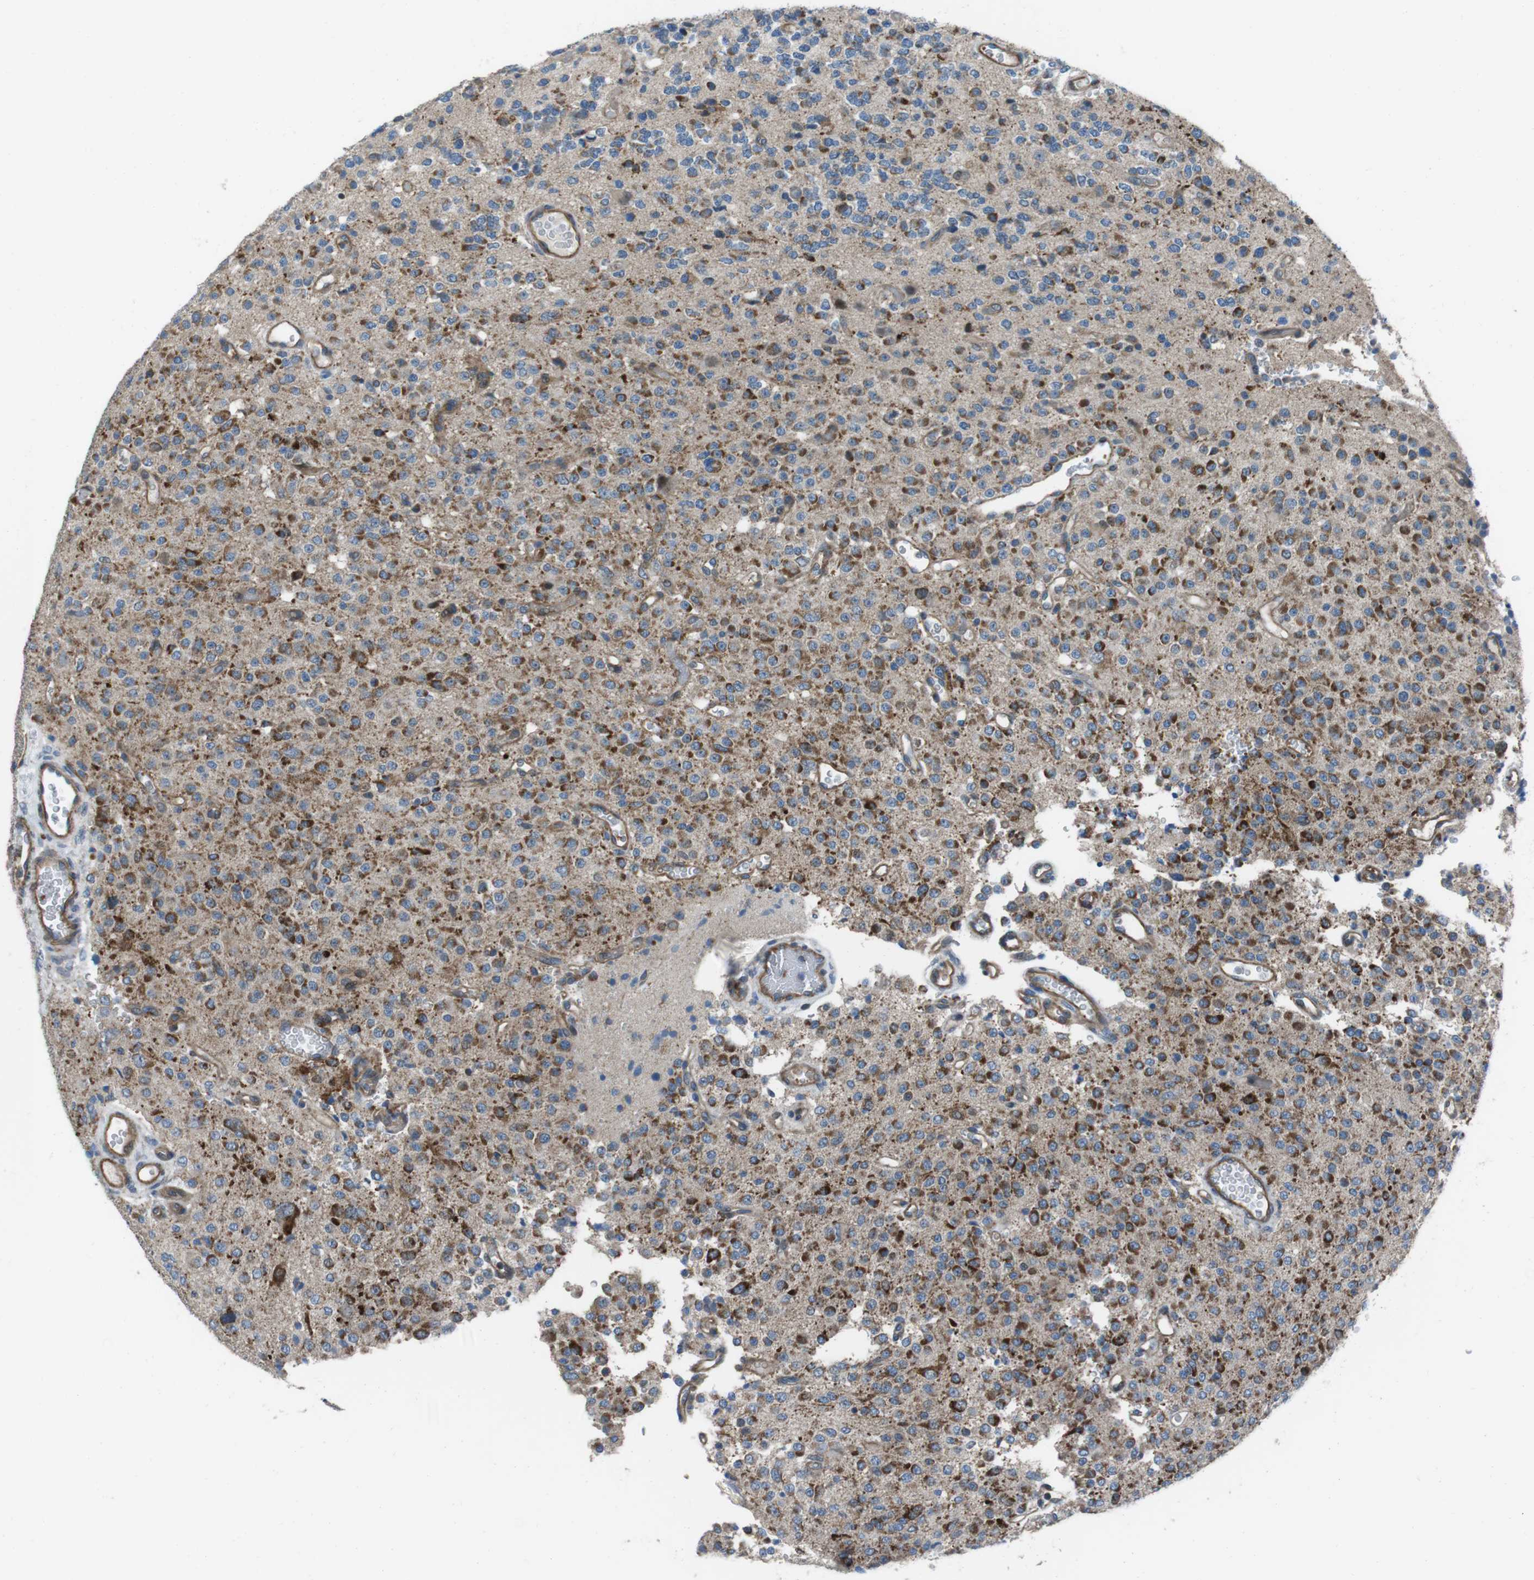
{"staining": {"intensity": "moderate", "quantity": "25%-75%", "location": "cytoplasmic/membranous"}, "tissue": "glioma", "cell_type": "Tumor cells", "image_type": "cancer", "snomed": [{"axis": "morphology", "description": "Glioma, malignant, Low grade"}, {"axis": "topography", "description": "Brain"}], "caption": "A photomicrograph of human glioma stained for a protein reveals moderate cytoplasmic/membranous brown staining in tumor cells.", "gene": "FAM174B", "patient": {"sex": "male", "age": 38}}